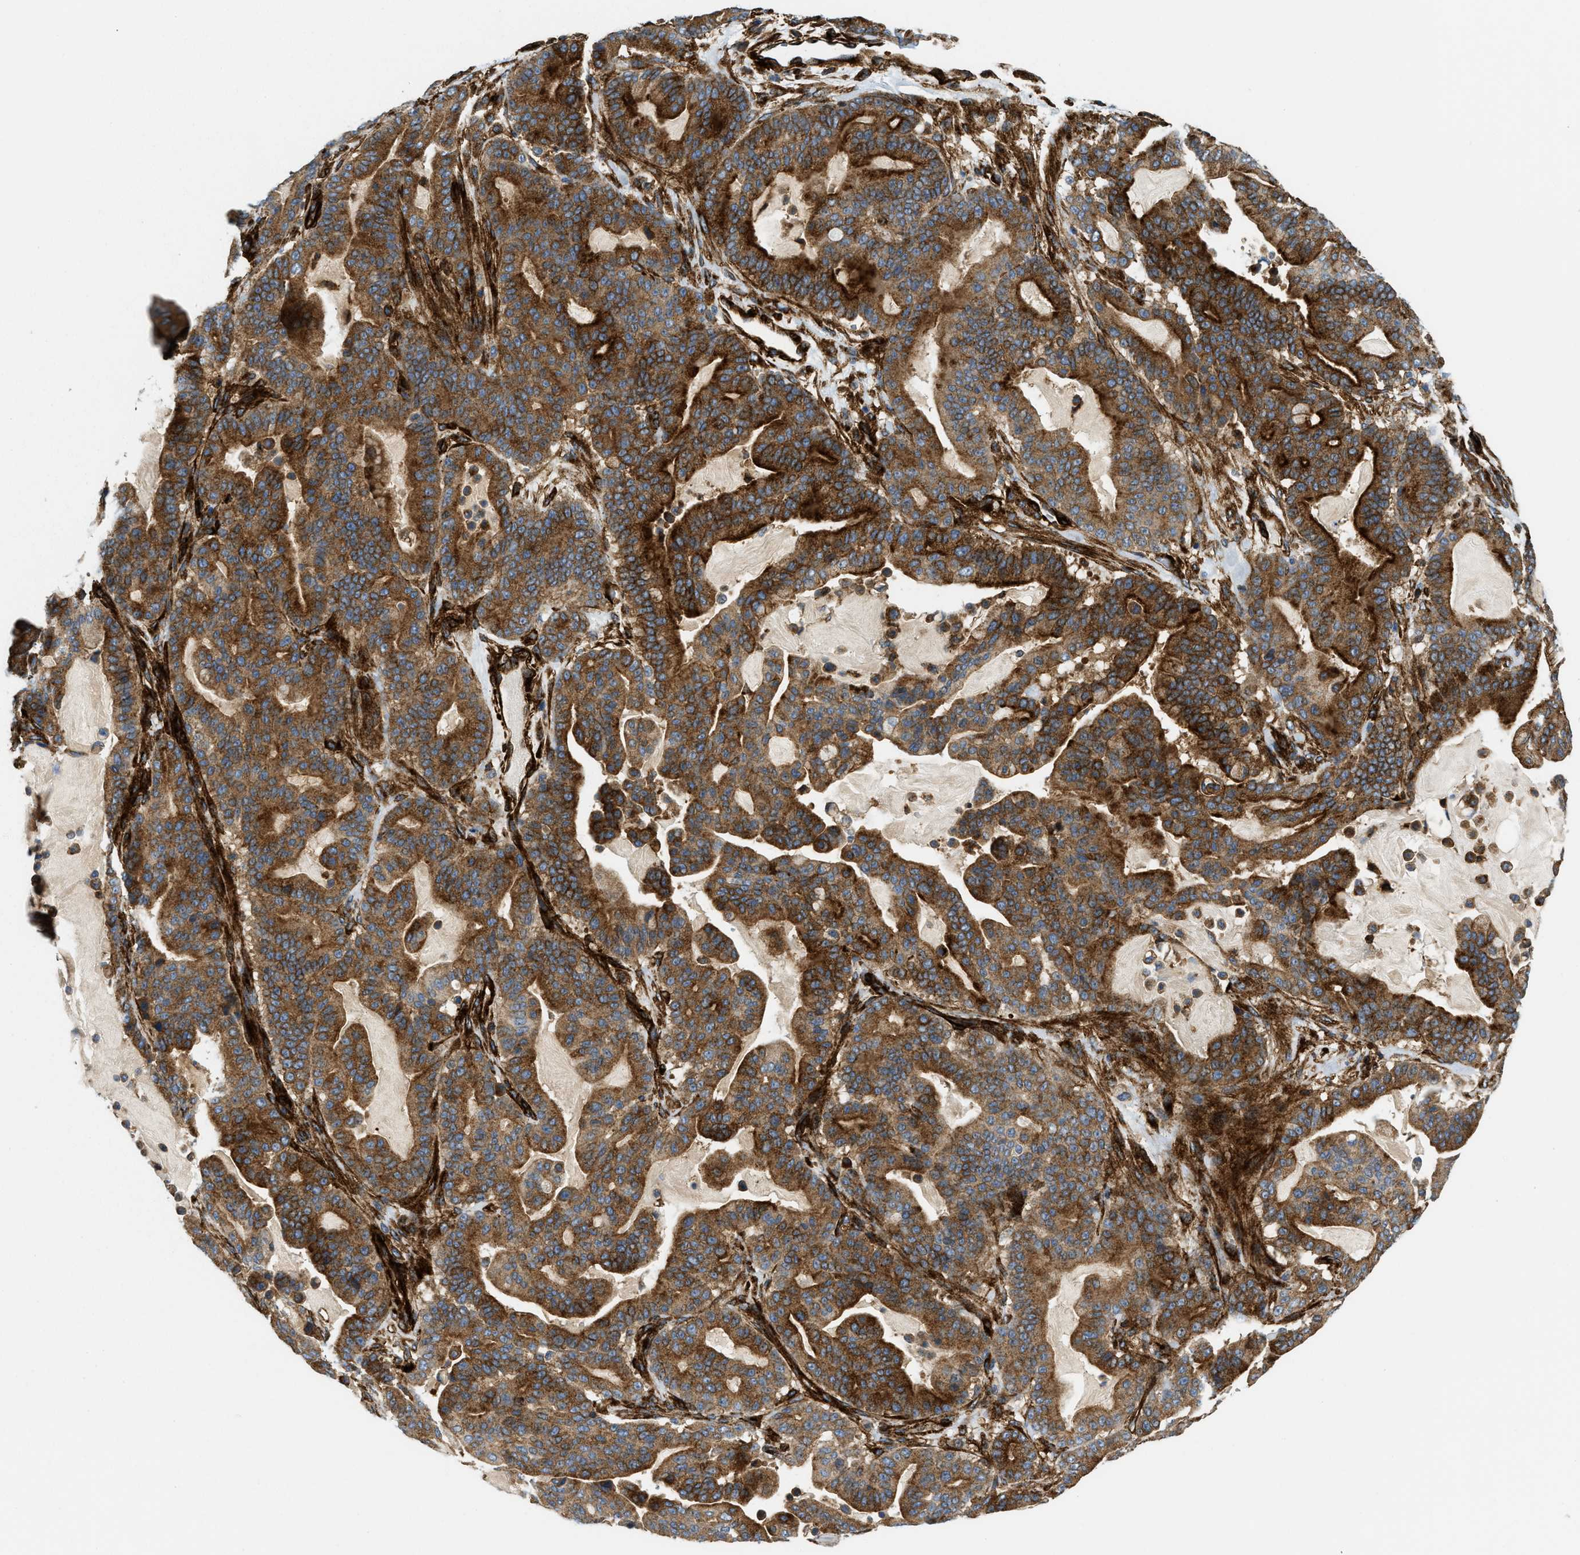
{"staining": {"intensity": "moderate", "quantity": ">75%", "location": "cytoplasmic/membranous"}, "tissue": "pancreatic cancer", "cell_type": "Tumor cells", "image_type": "cancer", "snomed": [{"axis": "morphology", "description": "Adenocarcinoma, NOS"}, {"axis": "topography", "description": "Pancreas"}], "caption": "This histopathology image displays pancreatic adenocarcinoma stained with immunohistochemistry to label a protein in brown. The cytoplasmic/membranous of tumor cells show moderate positivity for the protein. Nuclei are counter-stained blue.", "gene": "HIP1", "patient": {"sex": "male", "age": 63}}